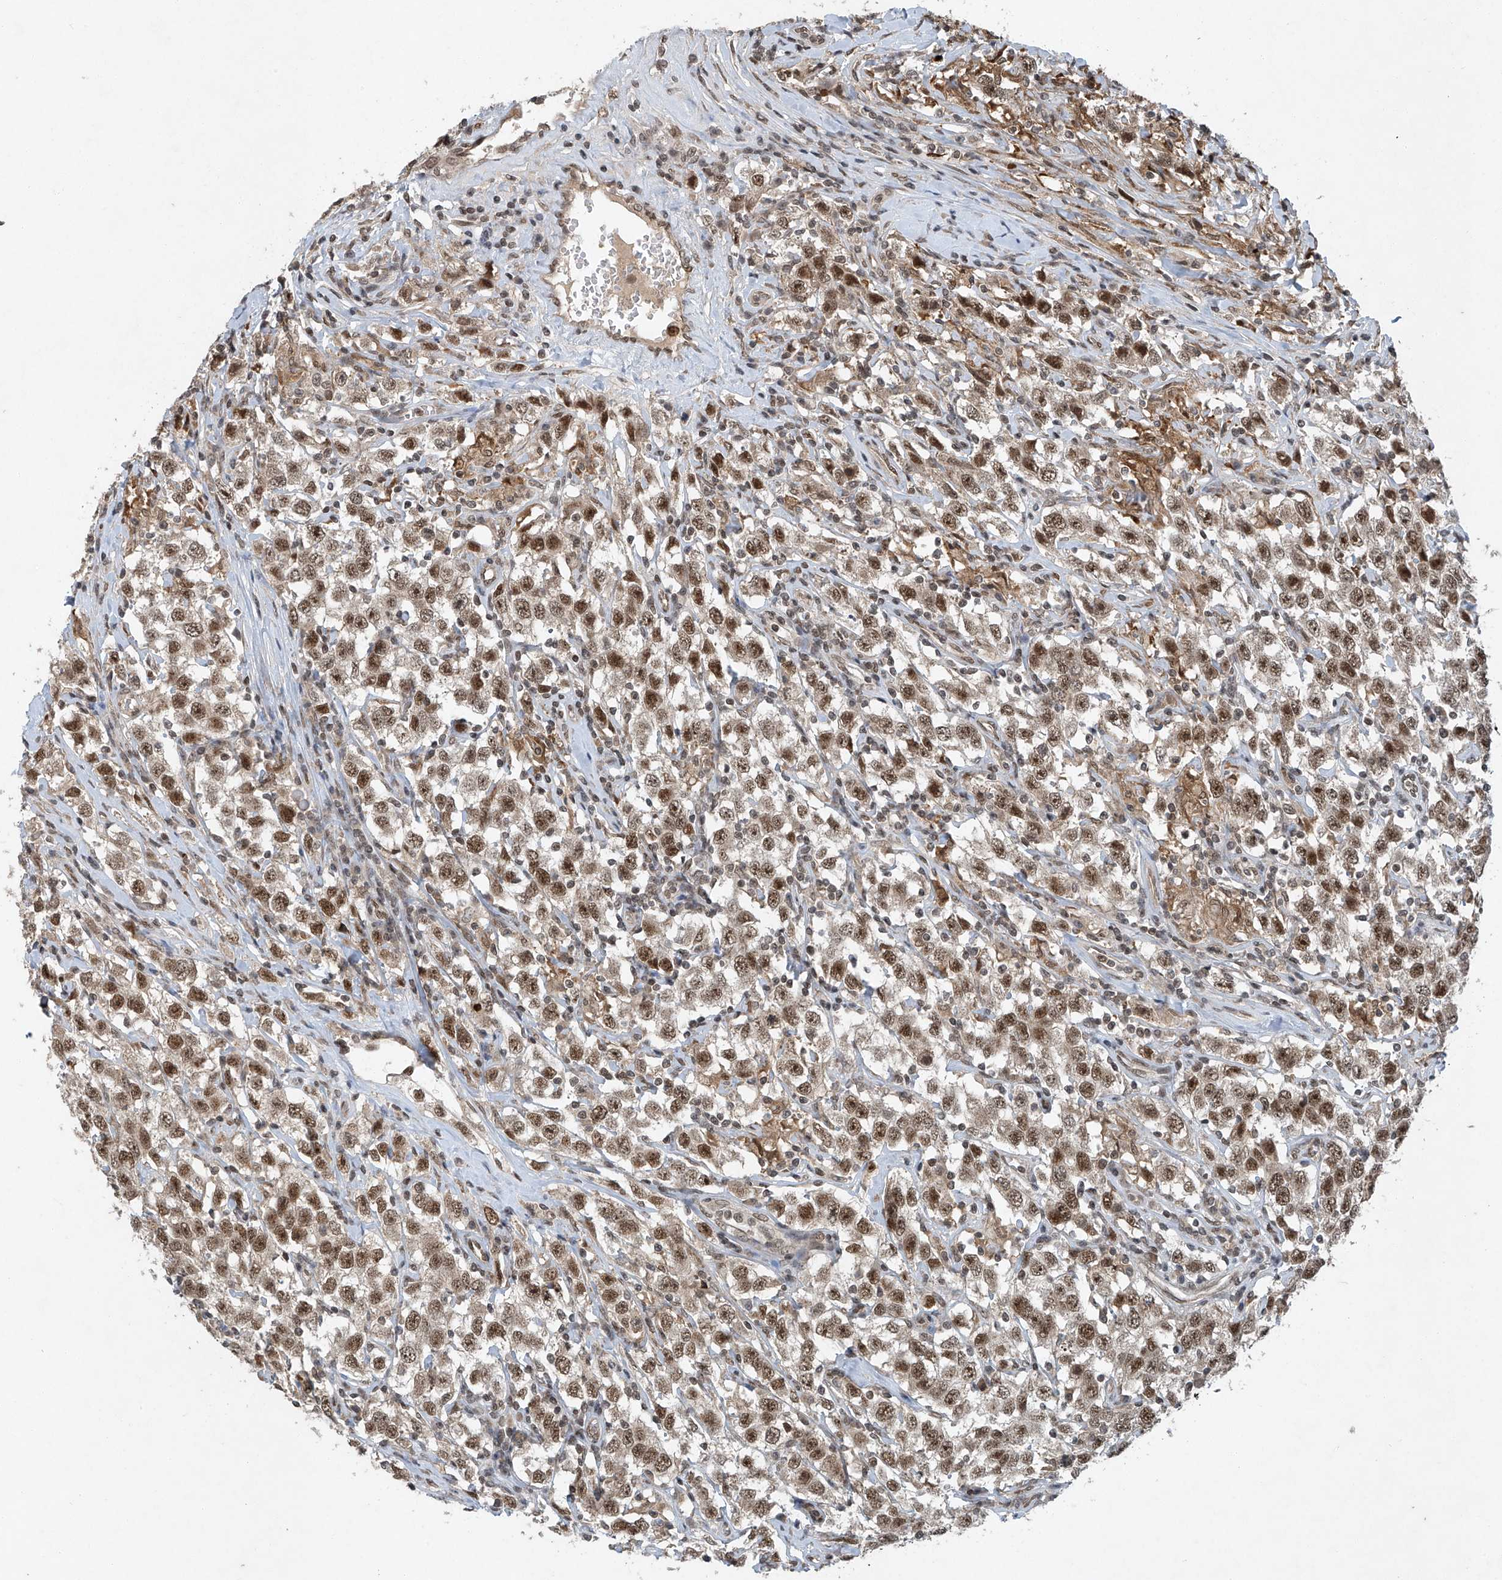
{"staining": {"intensity": "moderate", "quantity": ">75%", "location": "nuclear"}, "tissue": "testis cancer", "cell_type": "Tumor cells", "image_type": "cancer", "snomed": [{"axis": "morphology", "description": "Seminoma, NOS"}, {"axis": "topography", "description": "Testis"}], "caption": "Immunohistochemistry (DAB (3,3'-diaminobenzidine)) staining of human seminoma (testis) exhibits moderate nuclear protein positivity in about >75% of tumor cells. The staining is performed using DAB brown chromogen to label protein expression. The nuclei are counter-stained blue using hematoxylin.", "gene": "TAF8", "patient": {"sex": "male", "age": 41}}